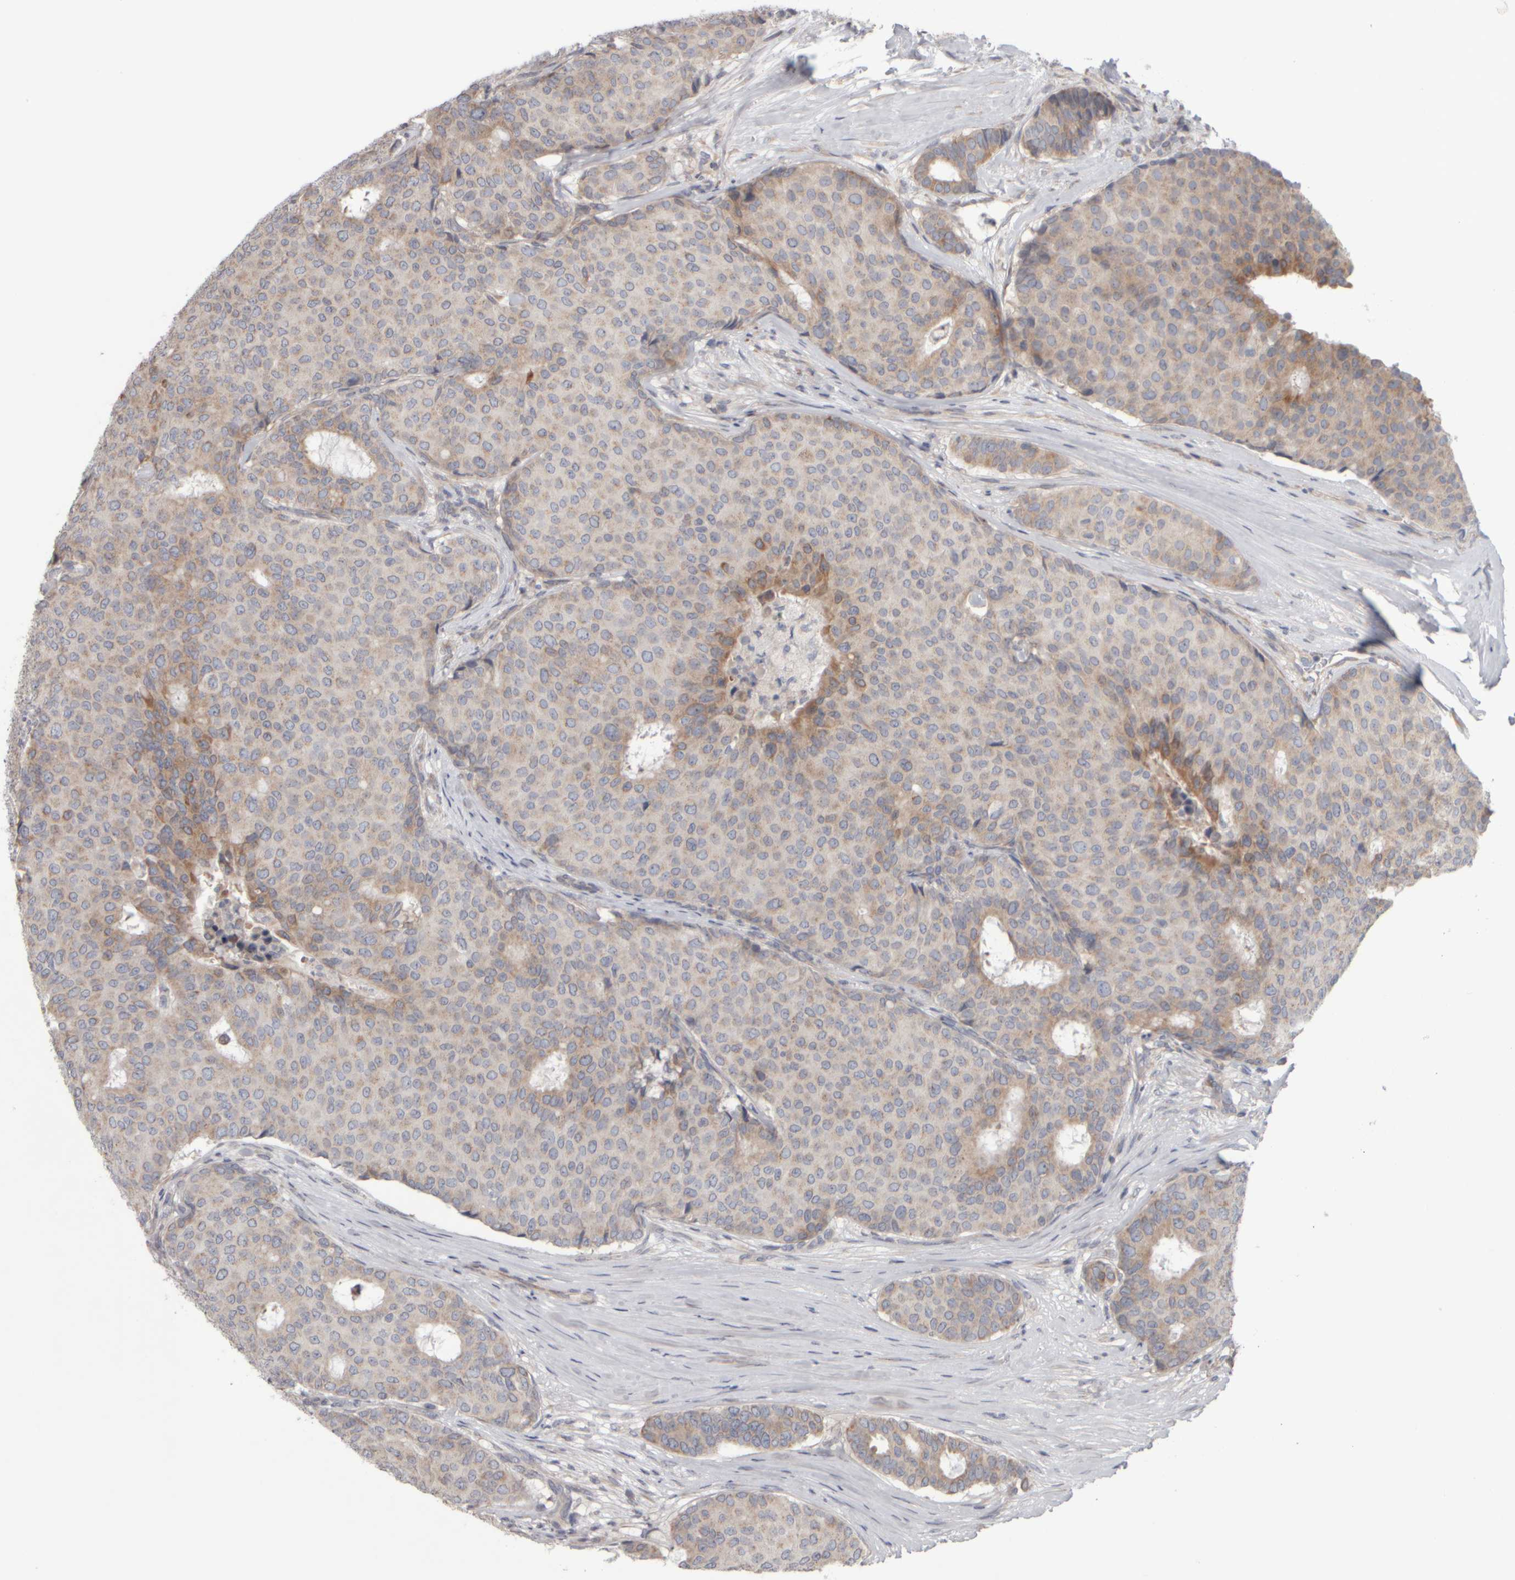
{"staining": {"intensity": "moderate", "quantity": "<25%", "location": "cytoplasmic/membranous"}, "tissue": "breast cancer", "cell_type": "Tumor cells", "image_type": "cancer", "snomed": [{"axis": "morphology", "description": "Duct carcinoma"}, {"axis": "topography", "description": "Breast"}], "caption": "Immunohistochemistry (IHC) histopathology image of breast cancer (invasive ductal carcinoma) stained for a protein (brown), which displays low levels of moderate cytoplasmic/membranous expression in about <25% of tumor cells.", "gene": "SCO1", "patient": {"sex": "female", "age": 75}}